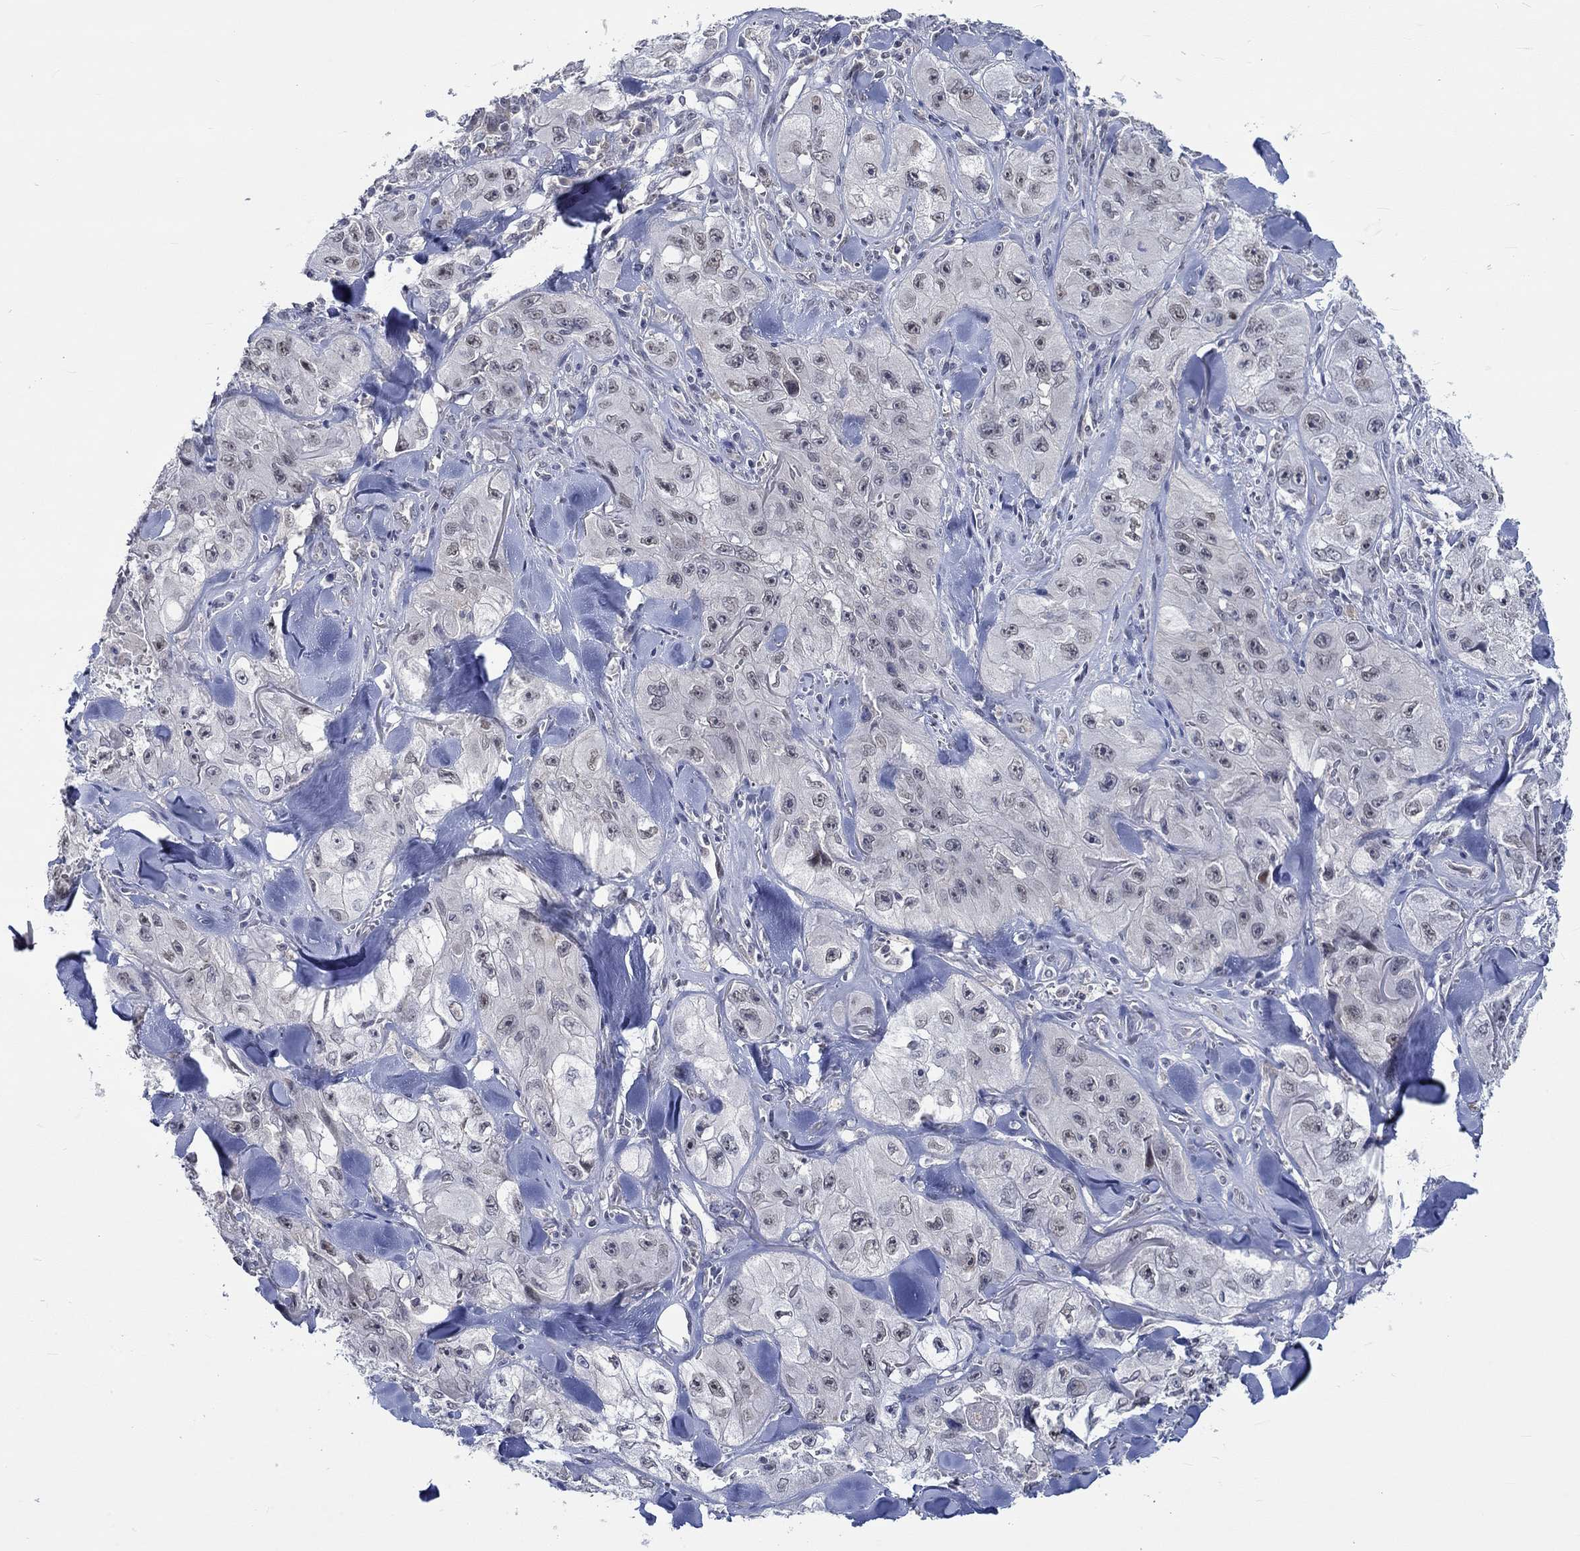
{"staining": {"intensity": "negative", "quantity": "none", "location": "none"}, "tissue": "skin cancer", "cell_type": "Tumor cells", "image_type": "cancer", "snomed": [{"axis": "morphology", "description": "Squamous cell carcinoma, NOS"}, {"axis": "topography", "description": "Skin"}, {"axis": "topography", "description": "Subcutis"}], "caption": "Protein analysis of skin cancer (squamous cell carcinoma) exhibits no significant positivity in tumor cells.", "gene": "WASF1", "patient": {"sex": "male", "age": 73}}